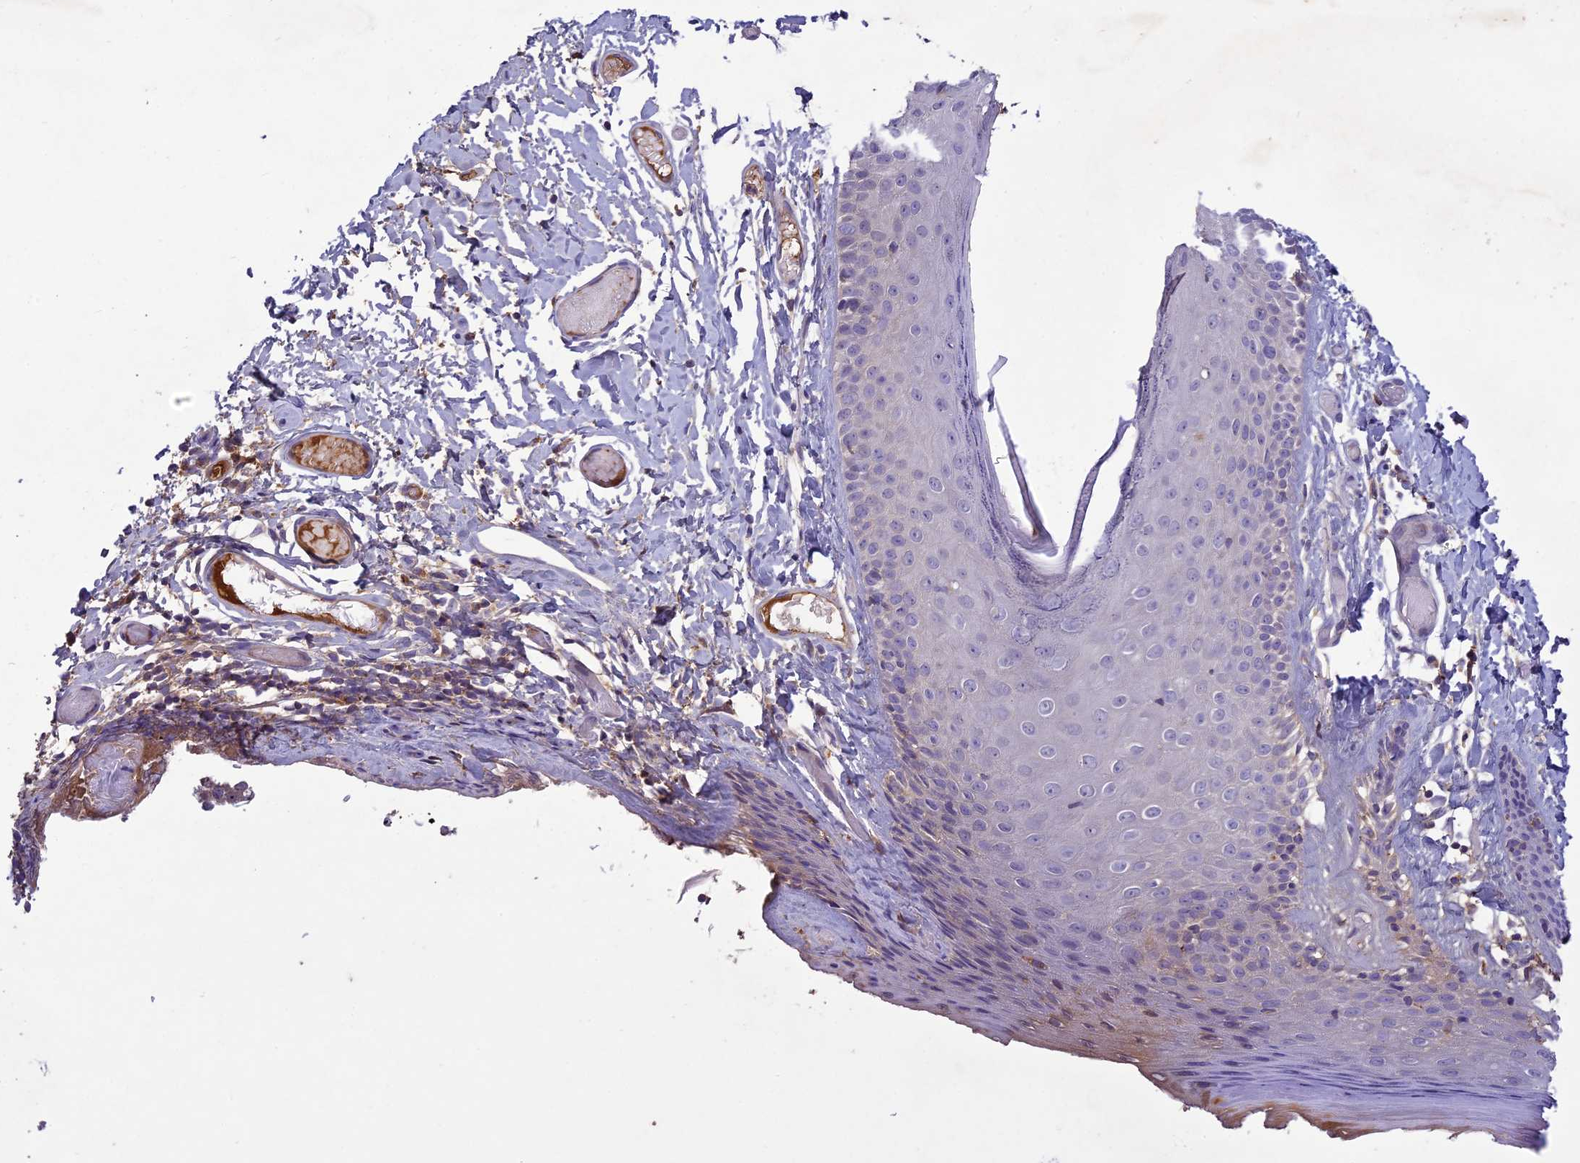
{"staining": {"intensity": "moderate", "quantity": "<25%", "location": "cytoplasmic/membranous"}, "tissue": "skin", "cell_type": "Epidermal cells", "image_type": "normal", "snomed": [{"axis": "morphology", "description": "Normal tissue, NOS"}, {"axis": "topography", "description": "Adipose tissue"}, {"axis": "topography", "description": "Vascular tissue"}, {"axis": "topography", "description": "Vulva"}, {"axis": "topography", "description": "Peripheral nerve tissue"}], "caption": "Immunohistochemical staining of benign skin reveals <25% levels of moderate cytoplasmic/membranous protein positivity in about <25% of epidermal cells. The protein is stained brown, and the nuclei are stained in blue (DAB (3,3'-diaminobenzidine) IHC with brightfield microscopy, high magnification).", "gene": "ADO", "patient": {"sex": "female", "age": 86}}